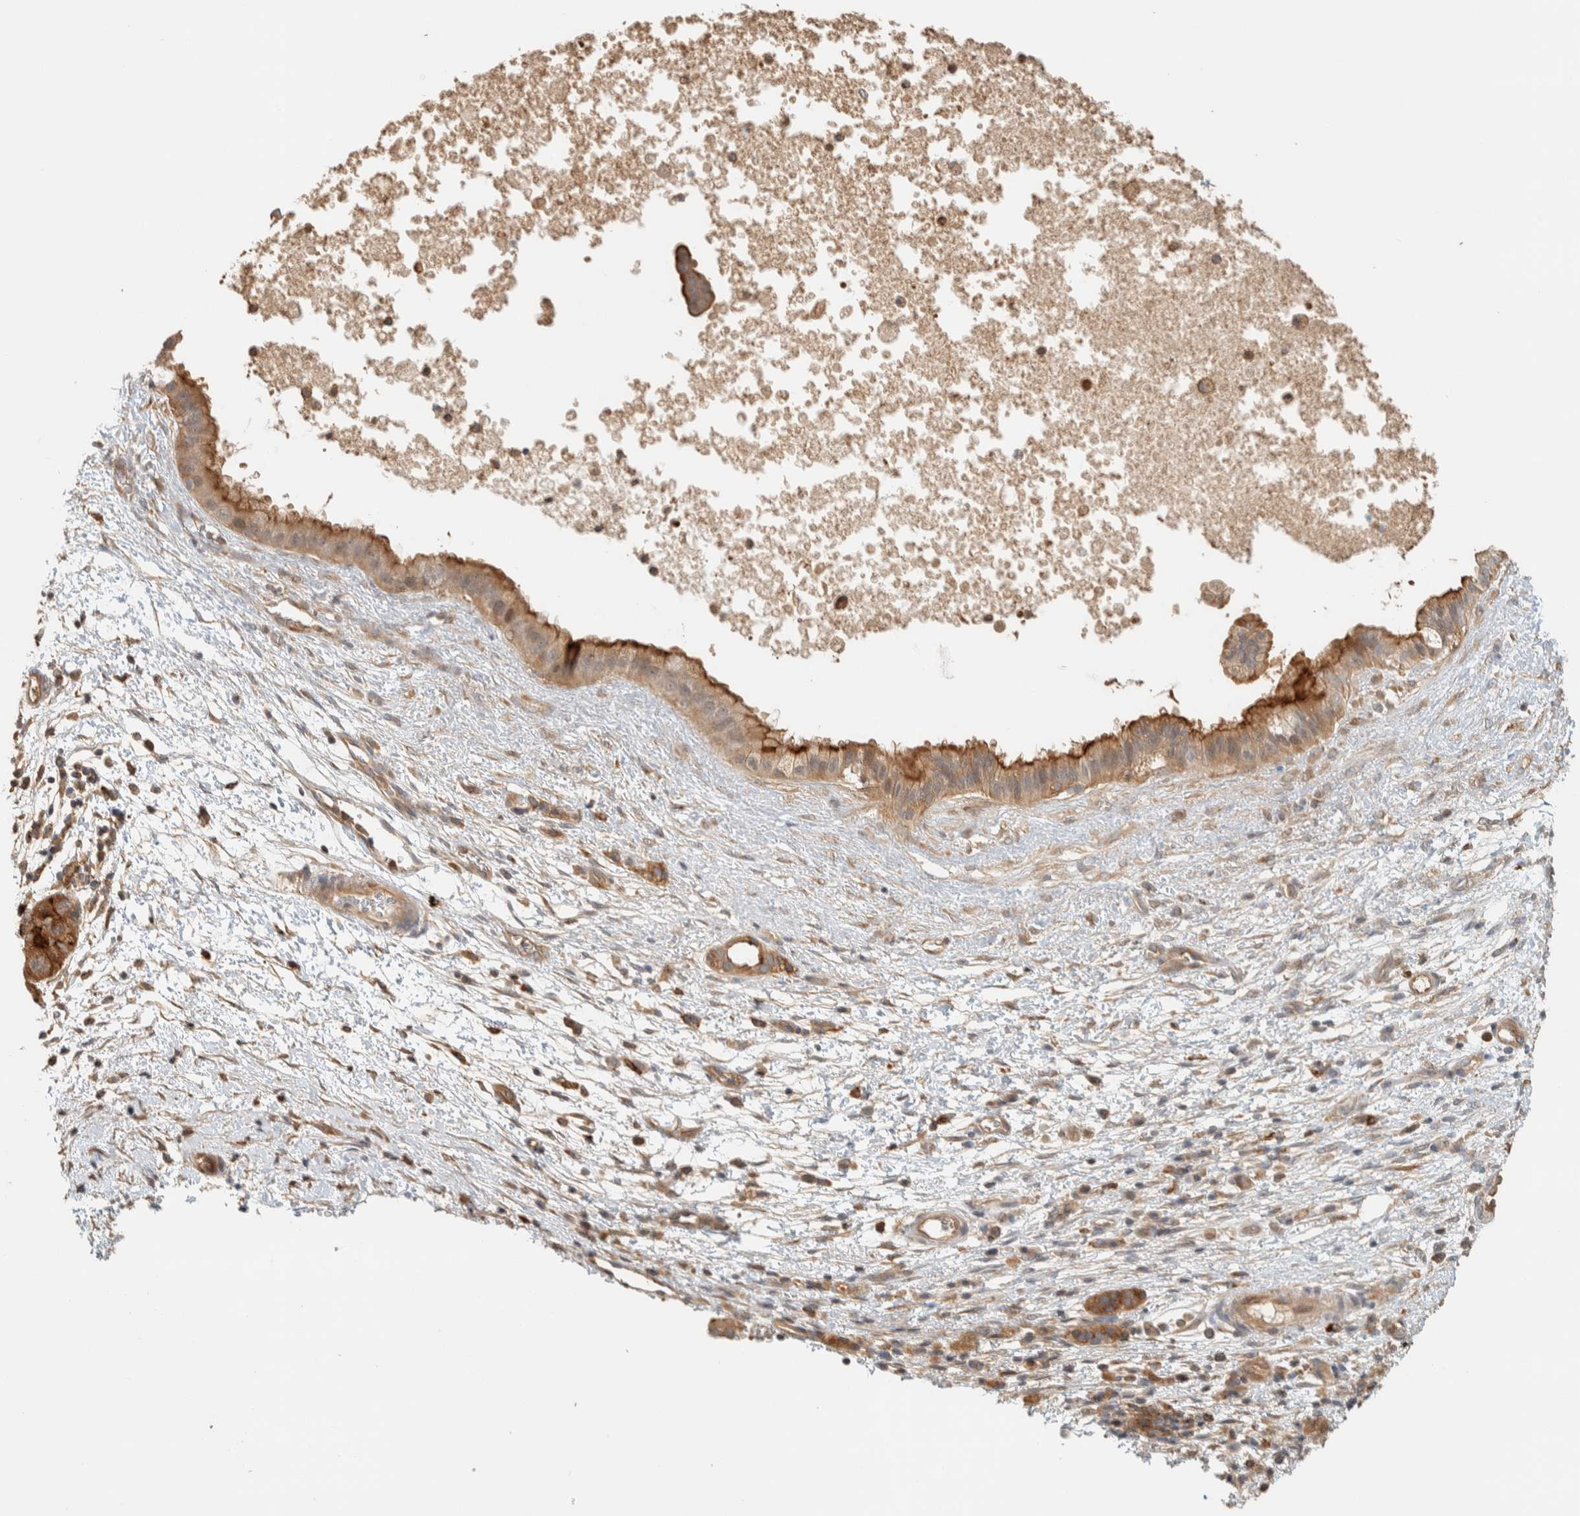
{"staining": {"intensity": "moderate", "quantity": ">75%", "location": "cytoplasmic/membranous"}, "tissue": "pancreatic cancer", "cell_type": "Tumor cells", "image_type": "cancer", "snomed": [{"axis": "morphology", "description": "Adenocarcinoma, NOS"}, {"axis": "topography", "description": "Pancreas"}], "caption": "IHC staining of pancreatic cancer (adenocarcinoma), which exhibits medium levels of moderate cytoplasmic/membranous staining in approximately >75% of tumor cells indicating moderate cytoplasmic/membranous protein expression. The staining was performed using DAB (3,3'-diaminobenzidine) (brown) for protein detection and nuclei were counterstained in hematoxylin (blue).", "gene": "RAB11FIP1", "patient": {"sex": "female", "age": 78}}